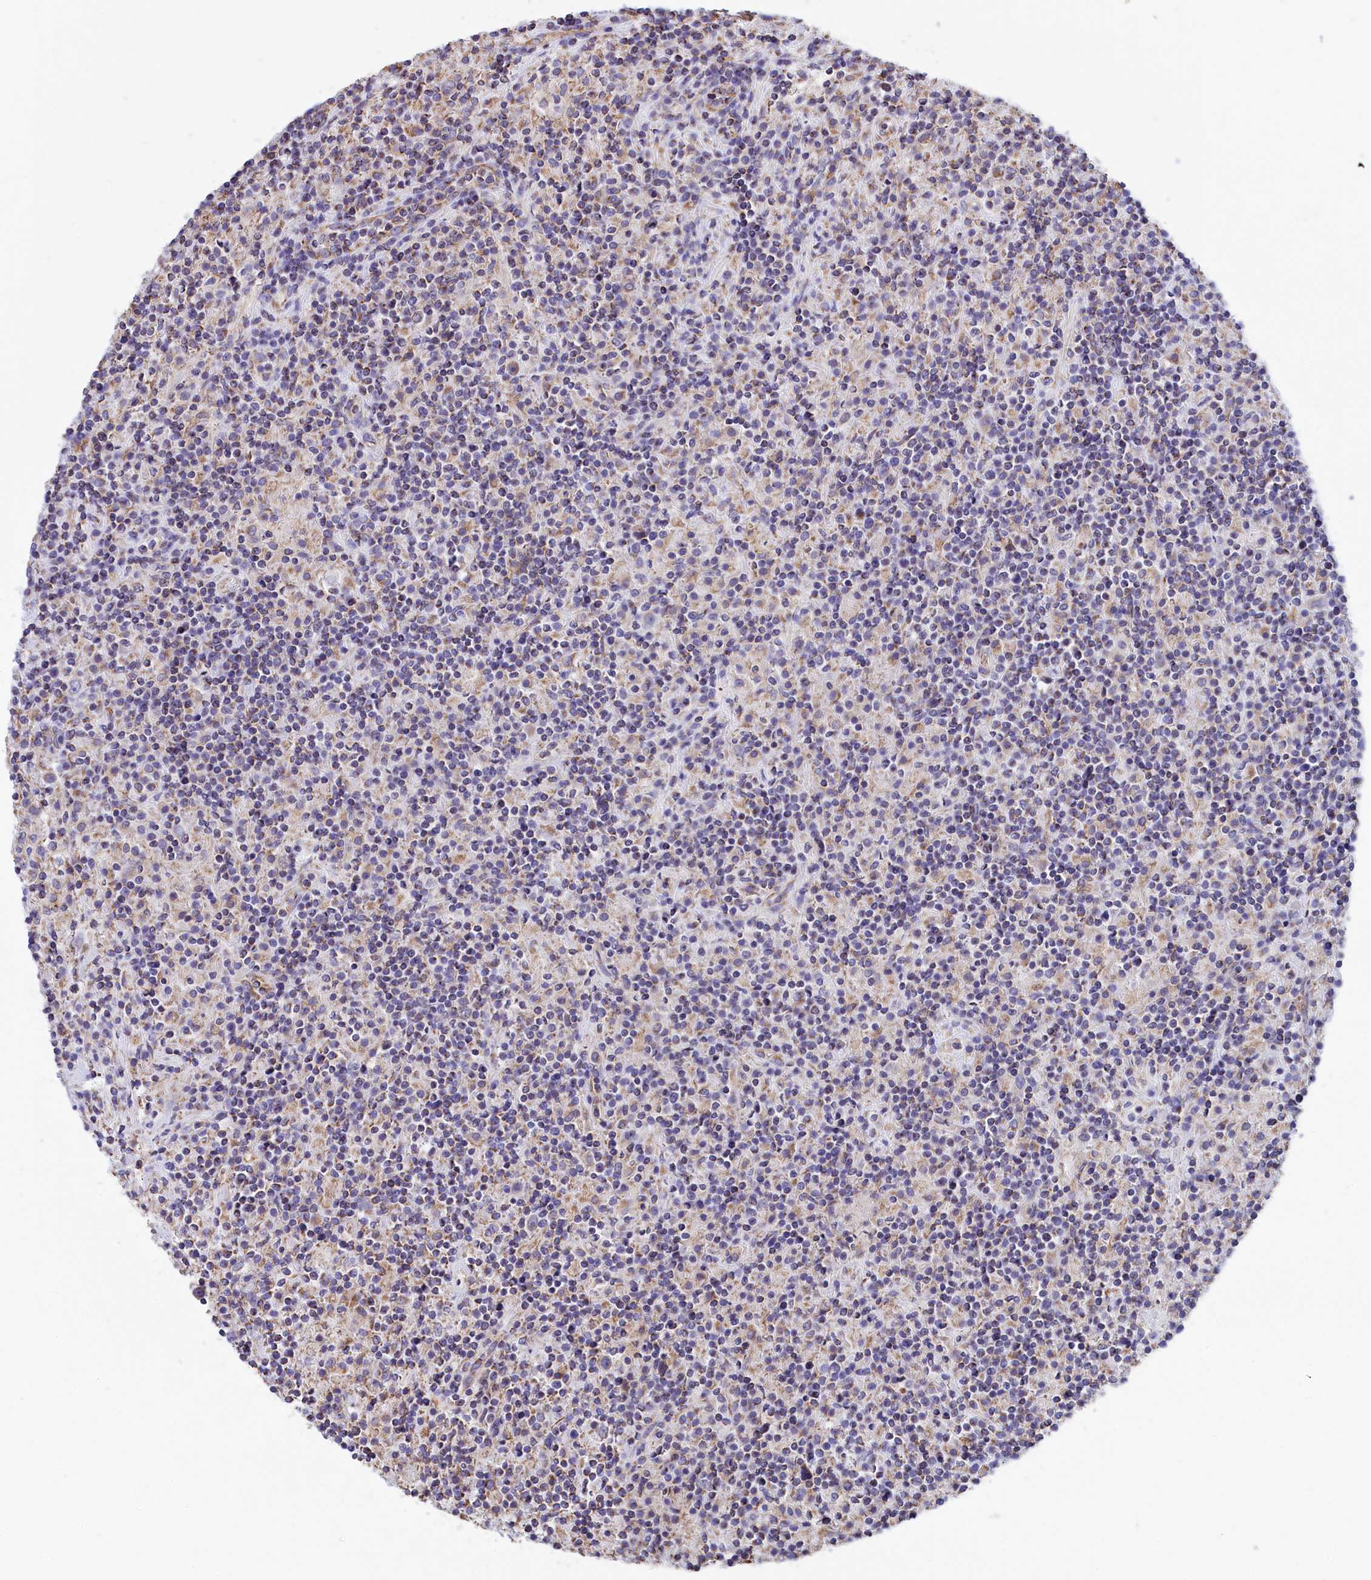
{"staining": {"intensity": "negative", "quantity": "none", "location": "none"}, "tissue": "lymphoma", "cell_type": "Tumor cells", "image_type": "cancer", "snomed": [{"axis": "morphology", "description": "Hodgkin's disease, NOS"}, {"axis": "topography", "description": "Lymph node"}], "caption": "Protein analysis of Hodgkin's disease demonstrates no significant positivity in tumor cells. (Stains: DAB (3,3'-diaminobenzidine) immunohistochemistry (IHC) with hematoxylin counter stain, Microscopy: brightfield microscopy at high magnification).", "gene": "GATB", "patient": {"sex": "male", "age": 70}}